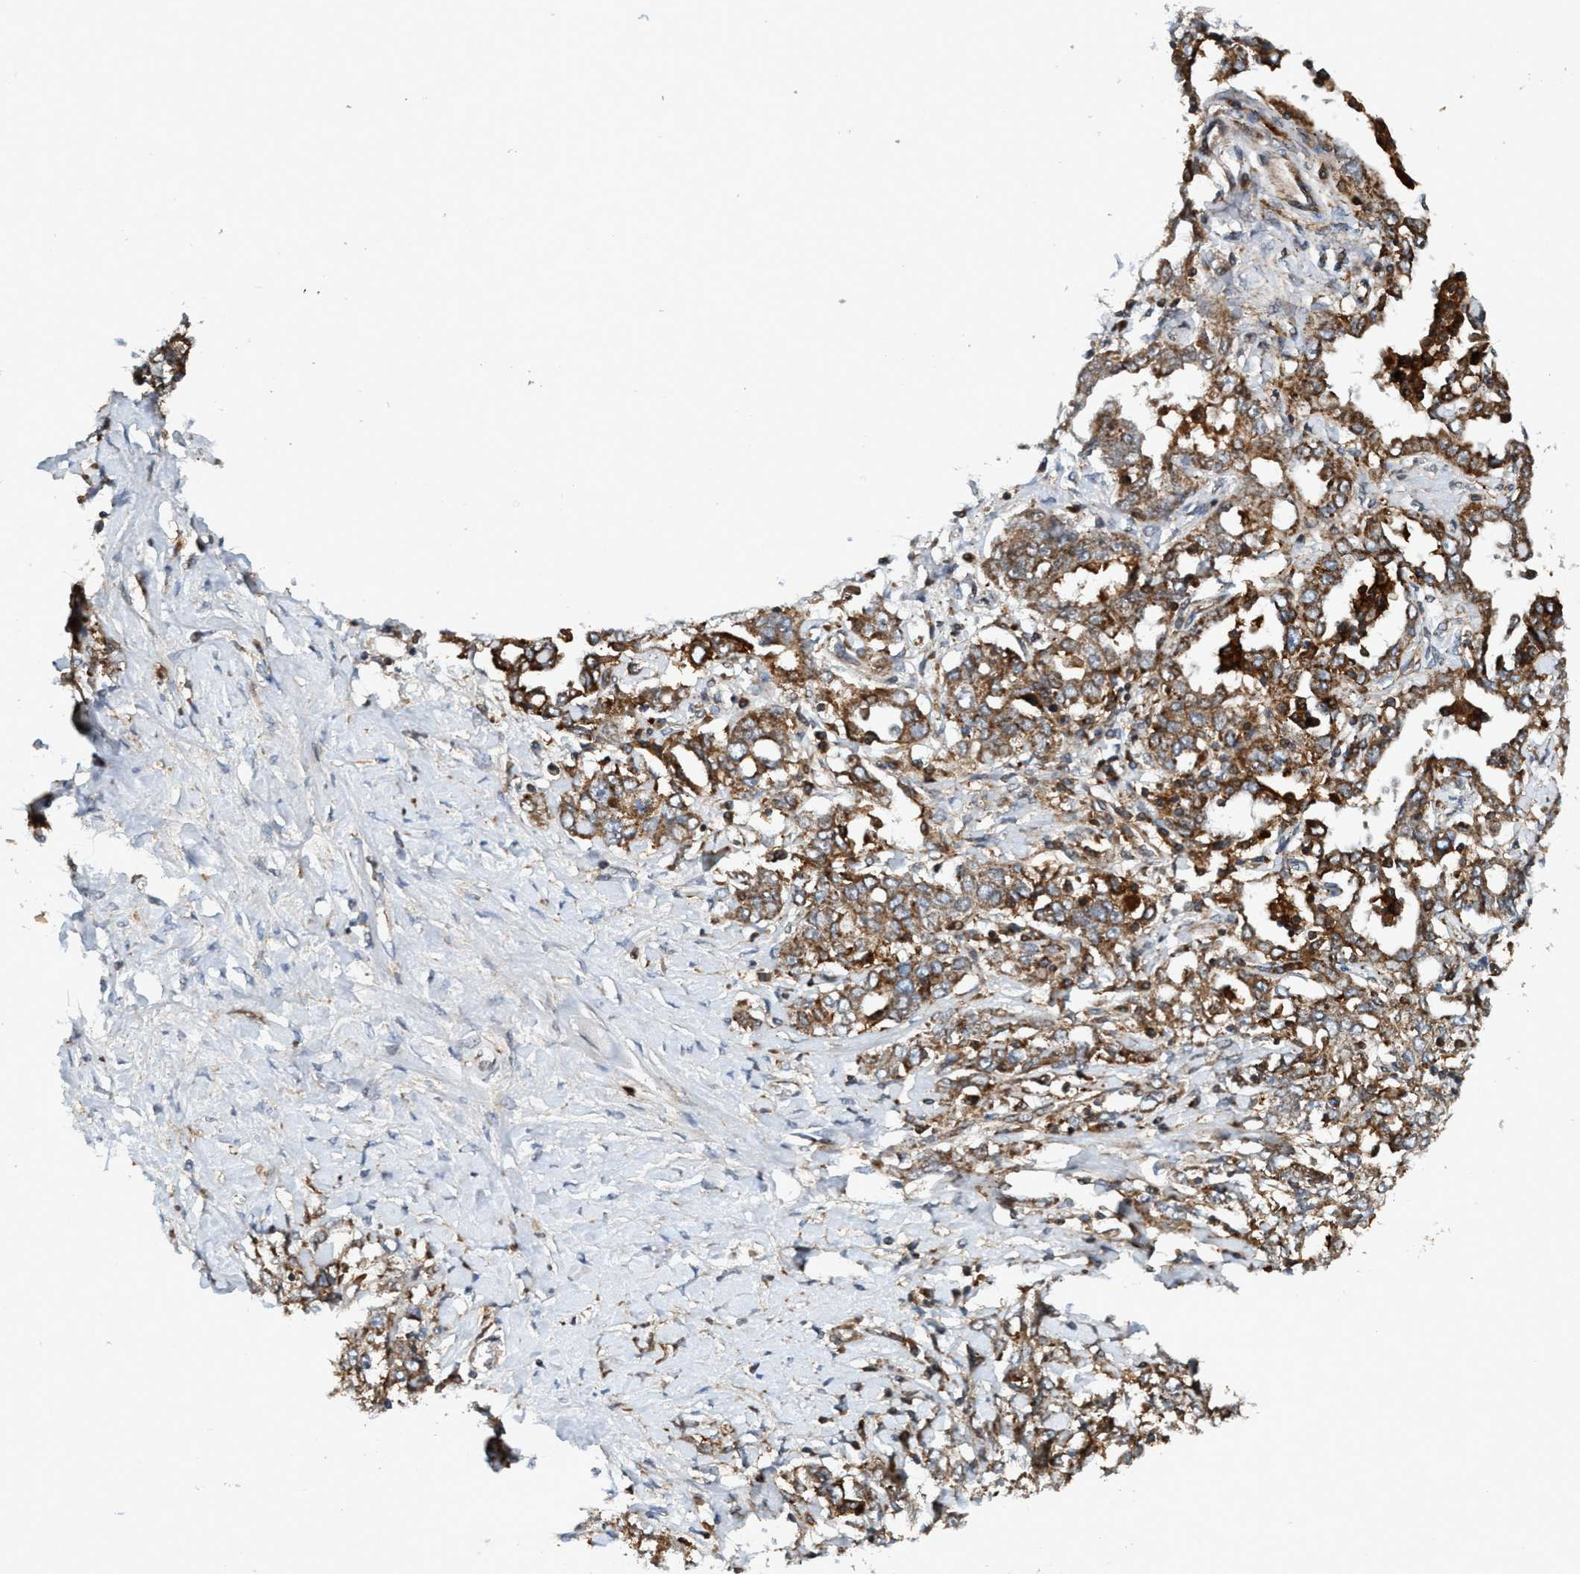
{"staining": {"intensity": "moderate", "quantity": ">75%", "location": "cytoplasmic/membranous"}, "tissue": "ovarian cancer", "cell_type": "Tumor cells", "image_type": "cancer", "snomed": [{"axis": "morphology", "description": "Carcinoma, endometroid"}, {"axis": "topography", "description": "Ovary"}], "caption": "IHC (DAB (3,3'-diaminobenzidine)) staining of human ovarian cancer exhibits moderate cytoplasmic/membranous protein positivity in about >75% of tumor cells.", "gene": "SLC16A3", "patient": {"sex": "female", "age": 62}}